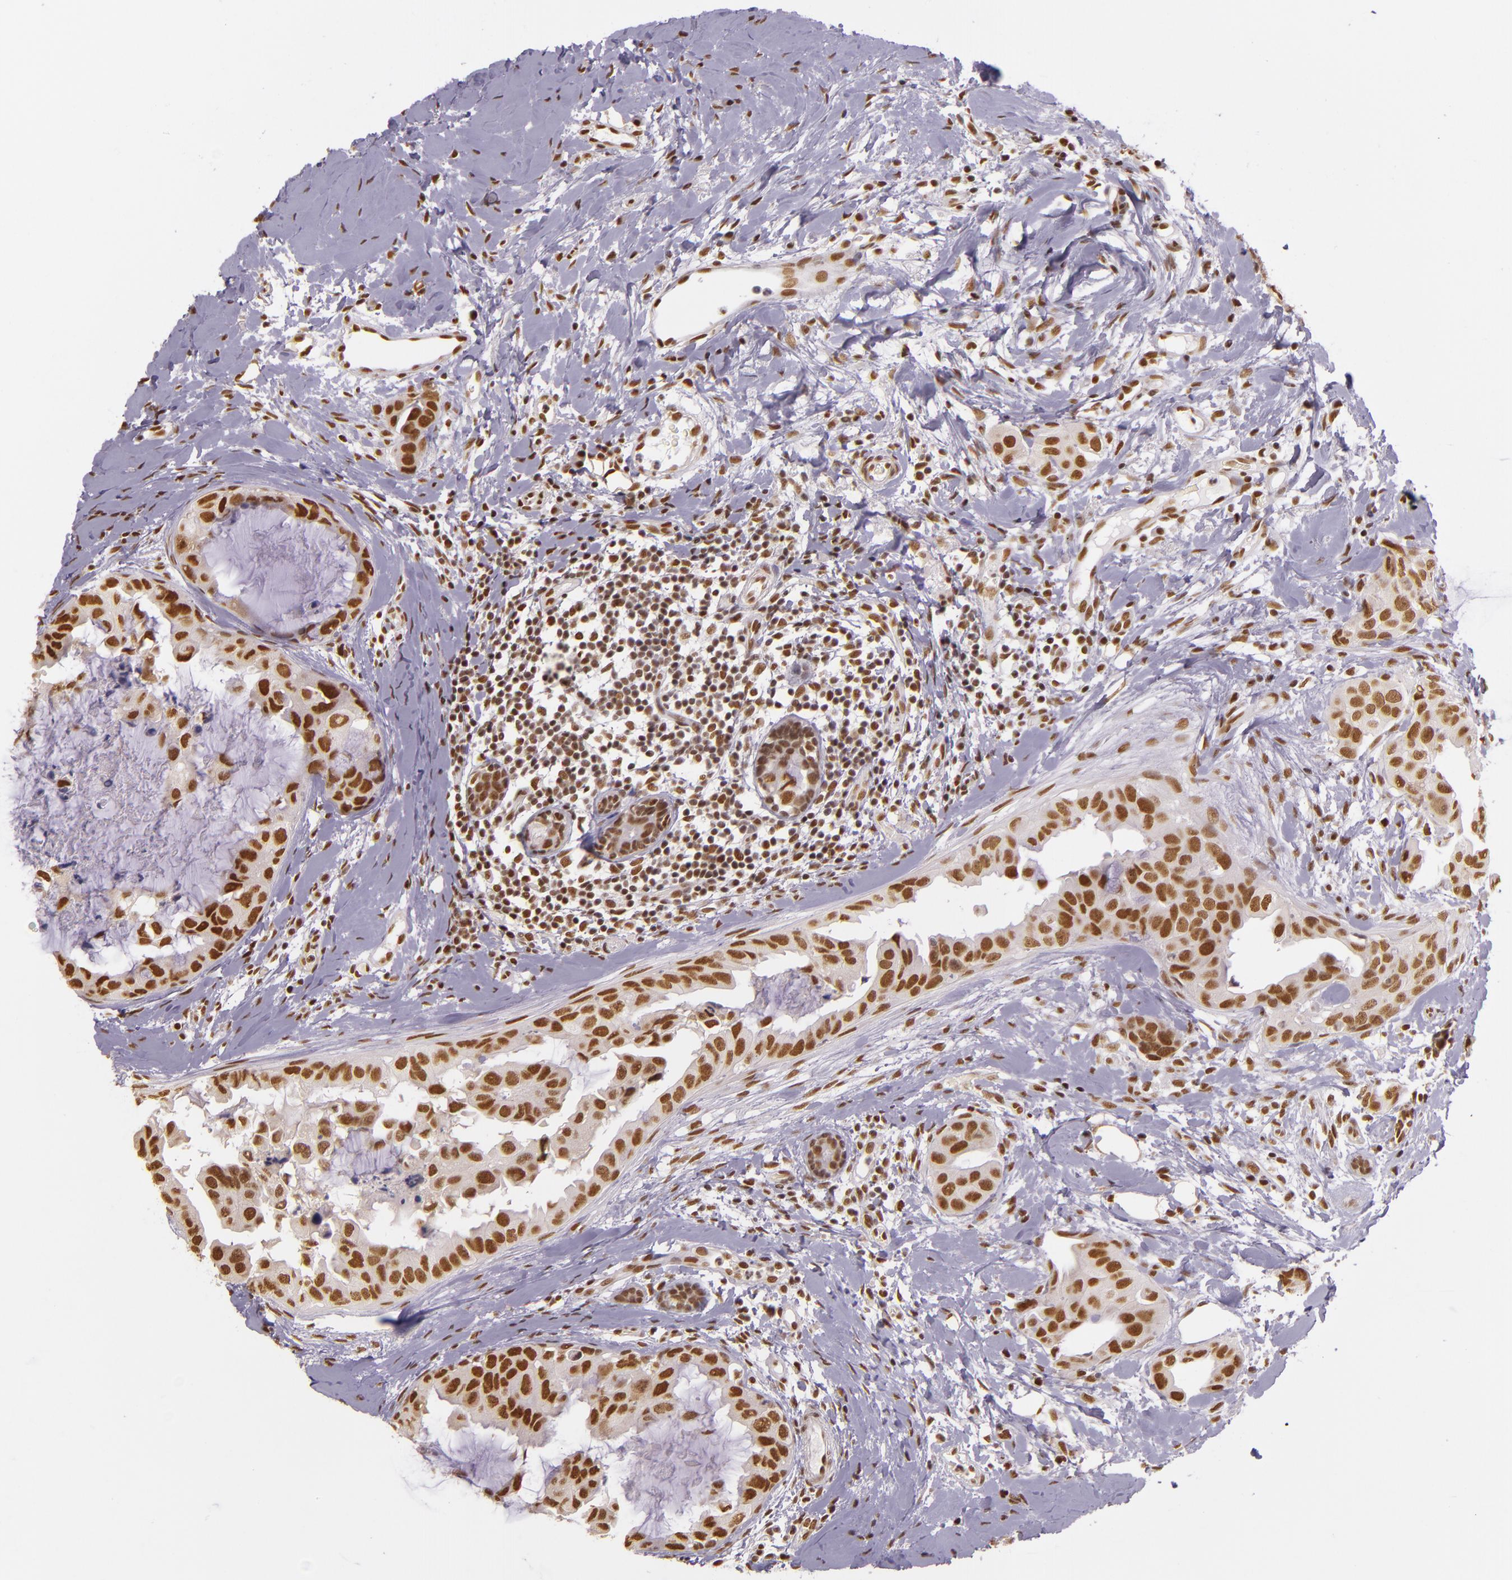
{"staining": {"intensity": "strong", "quantity": ">75%", "location": "nuclear"}, "tissue": "breast cancer", "cell_type": "Tumor cells", "image_type": "cancer", "snomed": [{"axis": "morphology", "description": "Duct carcinoma"}, {"axis": "topography", "description": "Breast"}], "caption": "Strong nuclear staining for a protein is present in approximately >75% of tumor cells of breast intraductal carcinoma using immunohistochemistry (IHC).", "gene": "USF1", "patient": {"sex": "female", "age": 40}}